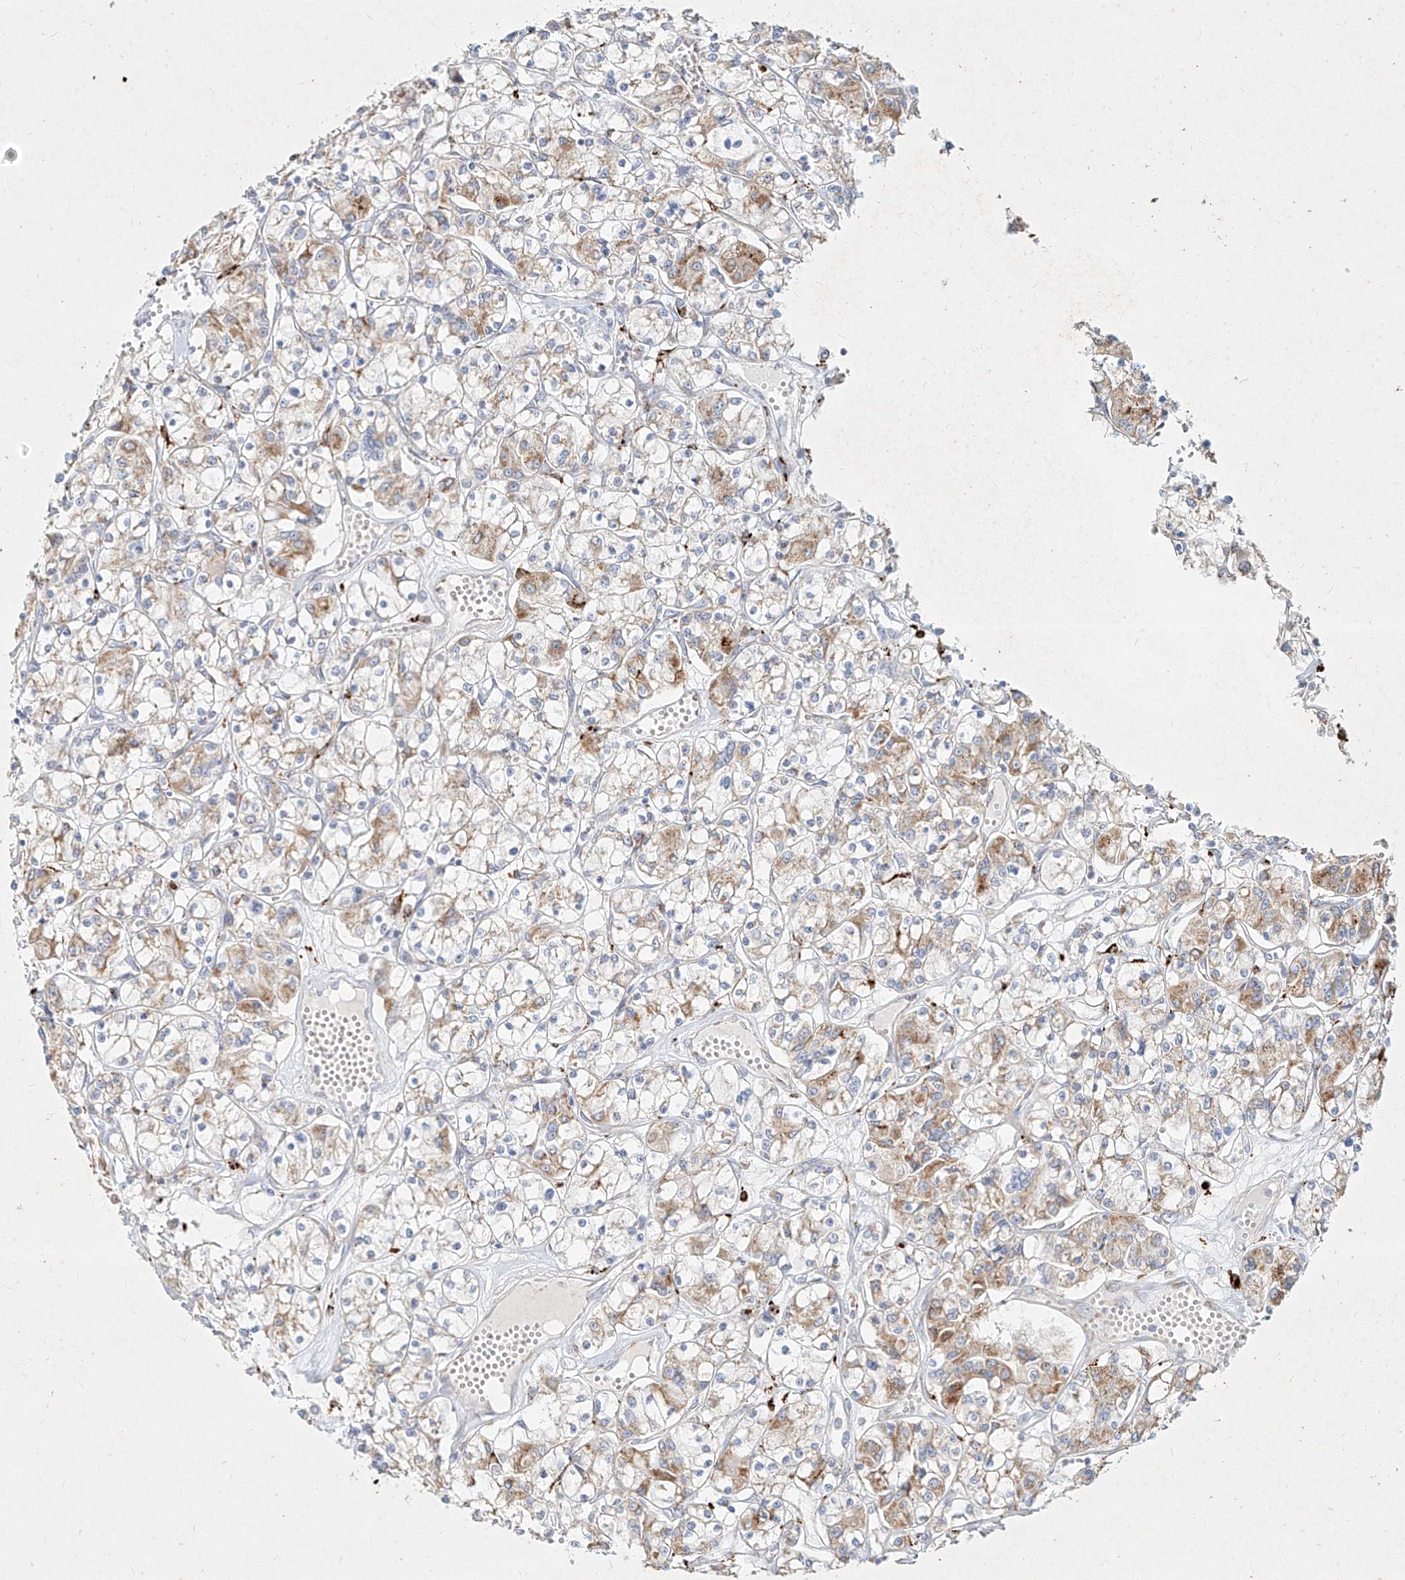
{"staining": {"intensity": "moderate", "quantity": "25%-75%", "location": "cytoplasmic/membranous"}, "tissue": "renal cancer", "cell_type": "Tumor cells", "image_type": "cancer", "snomed": [{"axis": "morphology", "description": "Adenocarcinoma, NOS"}, {"axis": "topography", "description": "Kidney"}], "caption": "DAB immunohistochemical staining of renal cancer exhibits moderate cytoplasmic/membranous protein expression in about 25%-75% of tumor cells.", "gene": "MTX2", "patient": {"sex": "female", "age": 59}}